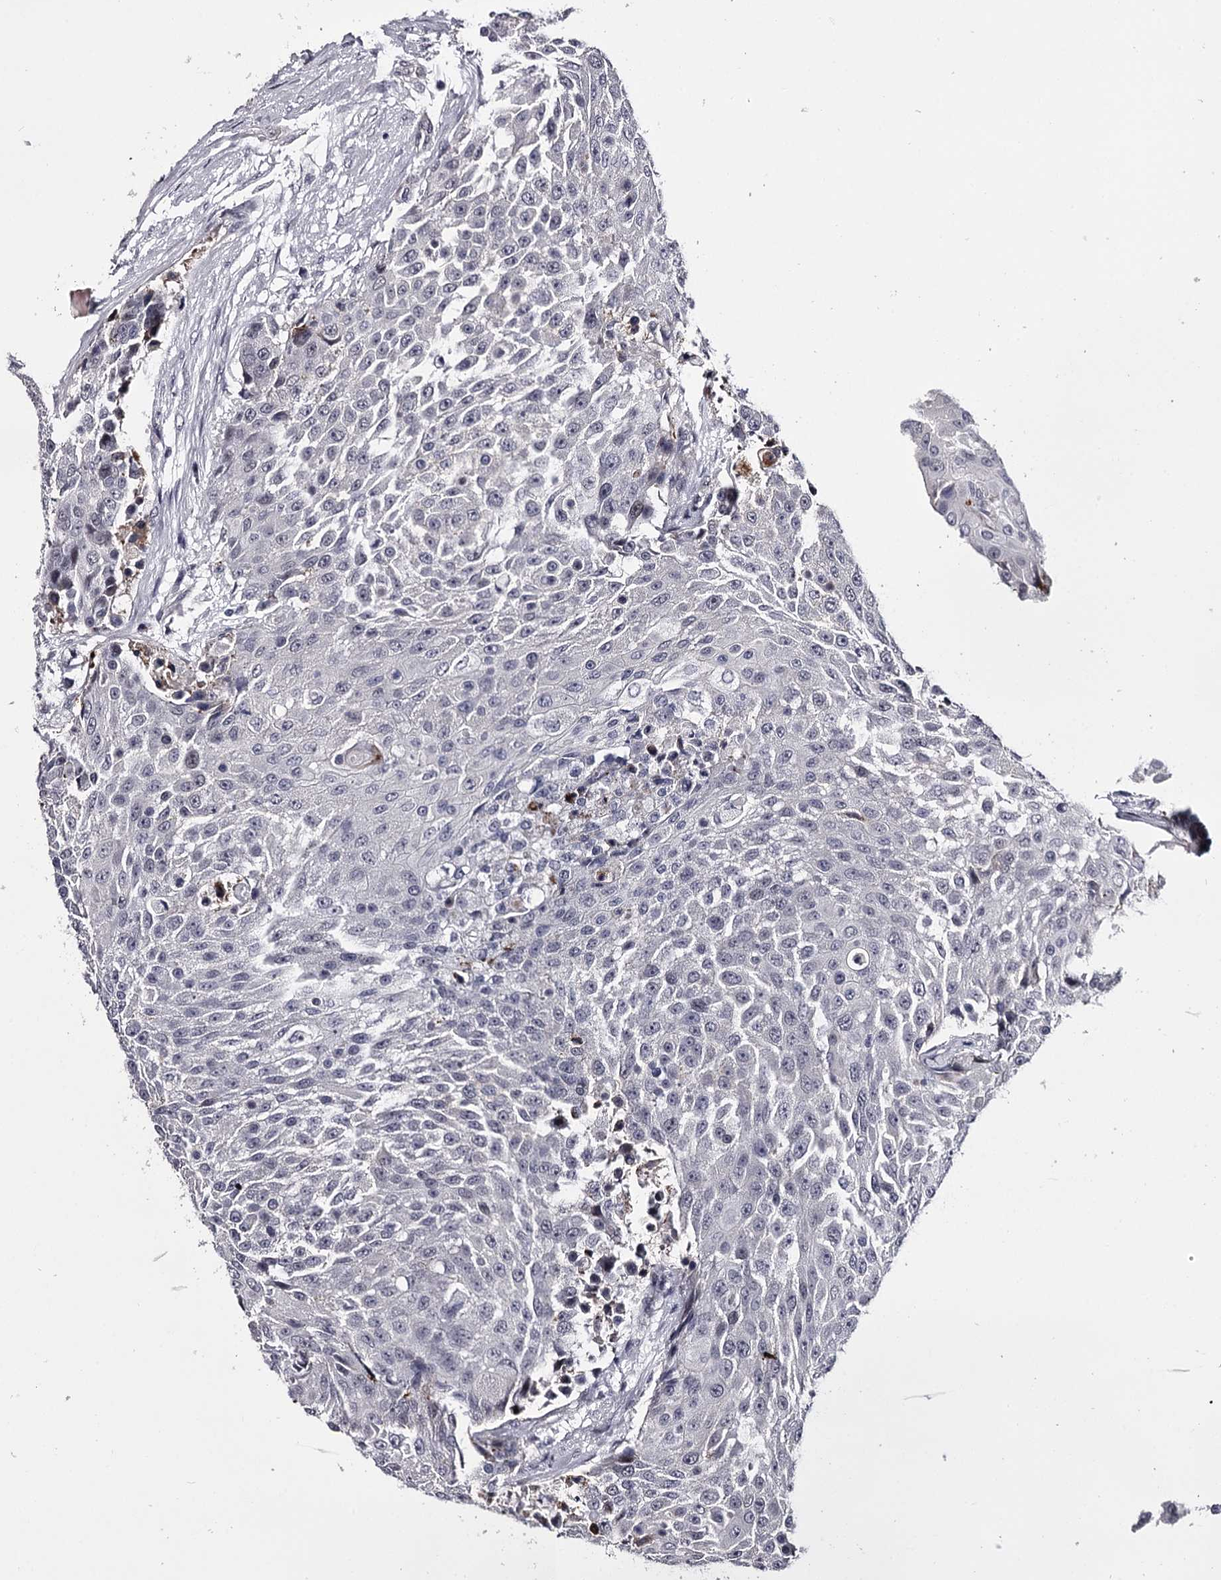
{"staining": {"intensity": "negative", "quantity": "none", "location": "none"}, "tissue": "urothelial cancer", "cell_type": "Tumor cells", "image_type": "cancer", "snomed": [{"axis": "morphology", "description": "Urothelial carcinoma, High grade"}, {"axis": "topography", "description": "Urinary bladder"}], "caption": "The histopathology image demonstrates no significant expression in tumor cells of urothelial carcinoma (high-grade).", "gene": "OVOL2", "patient": {"sex": "female", "age": 63}}